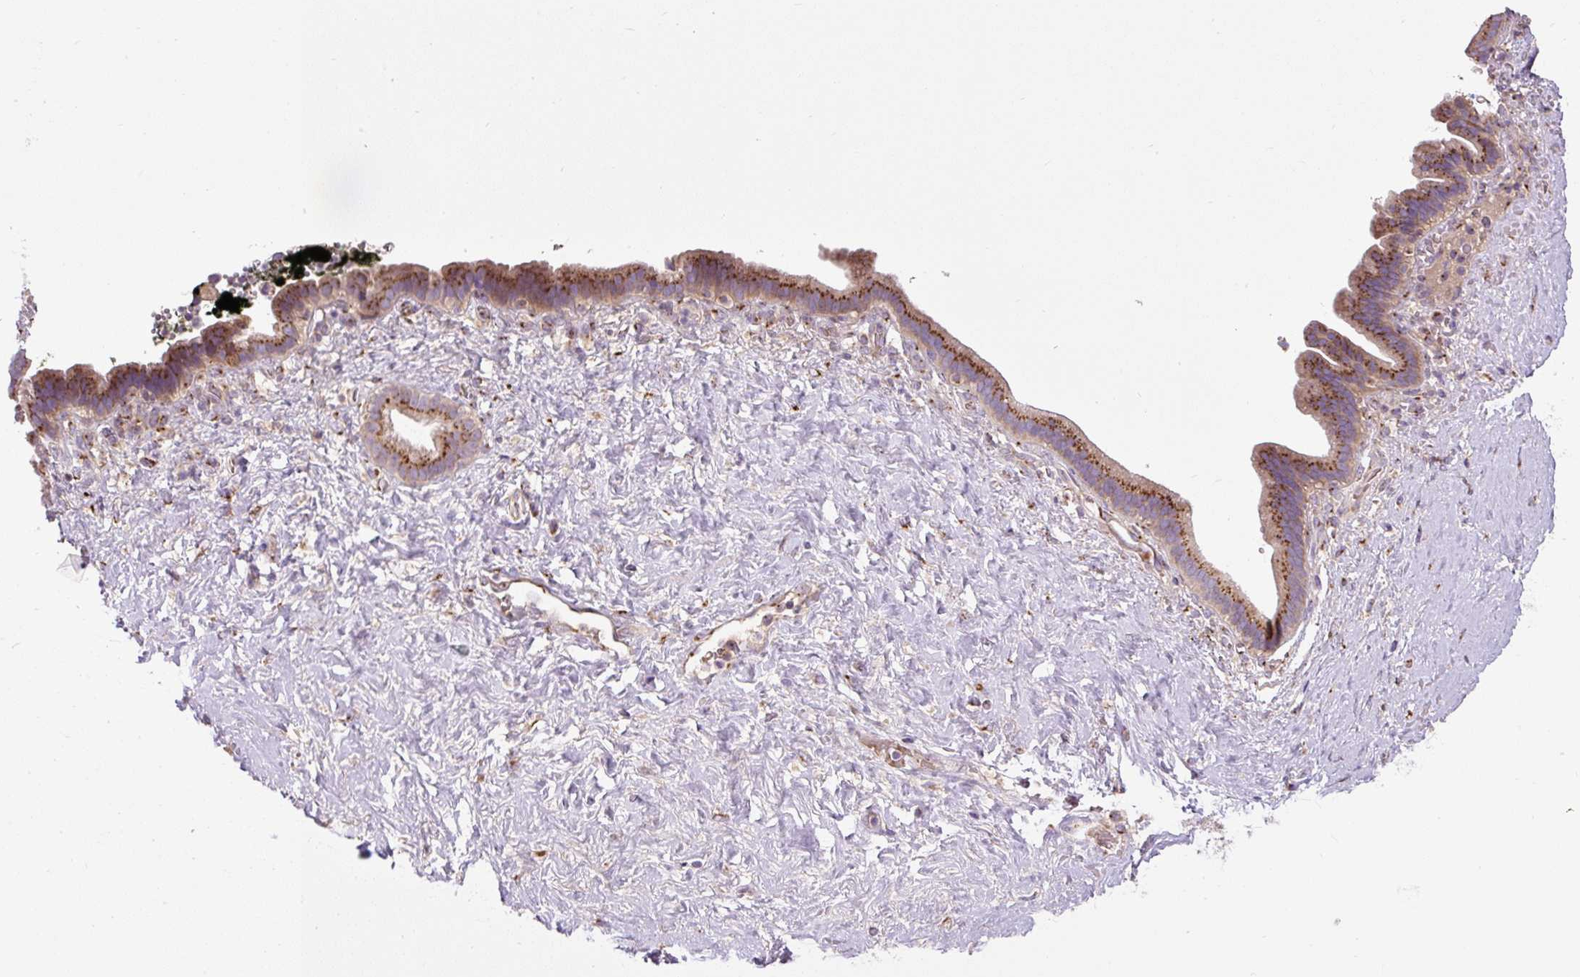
{"staining": {"intensity": "strong", "quantity": ">75%", "location": "cytoplasmic/membranous"}, "tissue": "pancreatic cancer", "cell_type": "Tumor cells", "image_type": "cancer", "snomed": [{"axis": "morphology", "description": "Adenocarcinoma, NOS"}, {"axis": "topography", "description": "Pancreas"}], "caption": "Protein analysis of pancreatic cancer (adenocarcinoma) tissue exhibits strong cytoplasmic/membranous staining in about >75% of tumor cells.", "gene": "MSMP", "patient": {"sex": "male", "age": 44}}